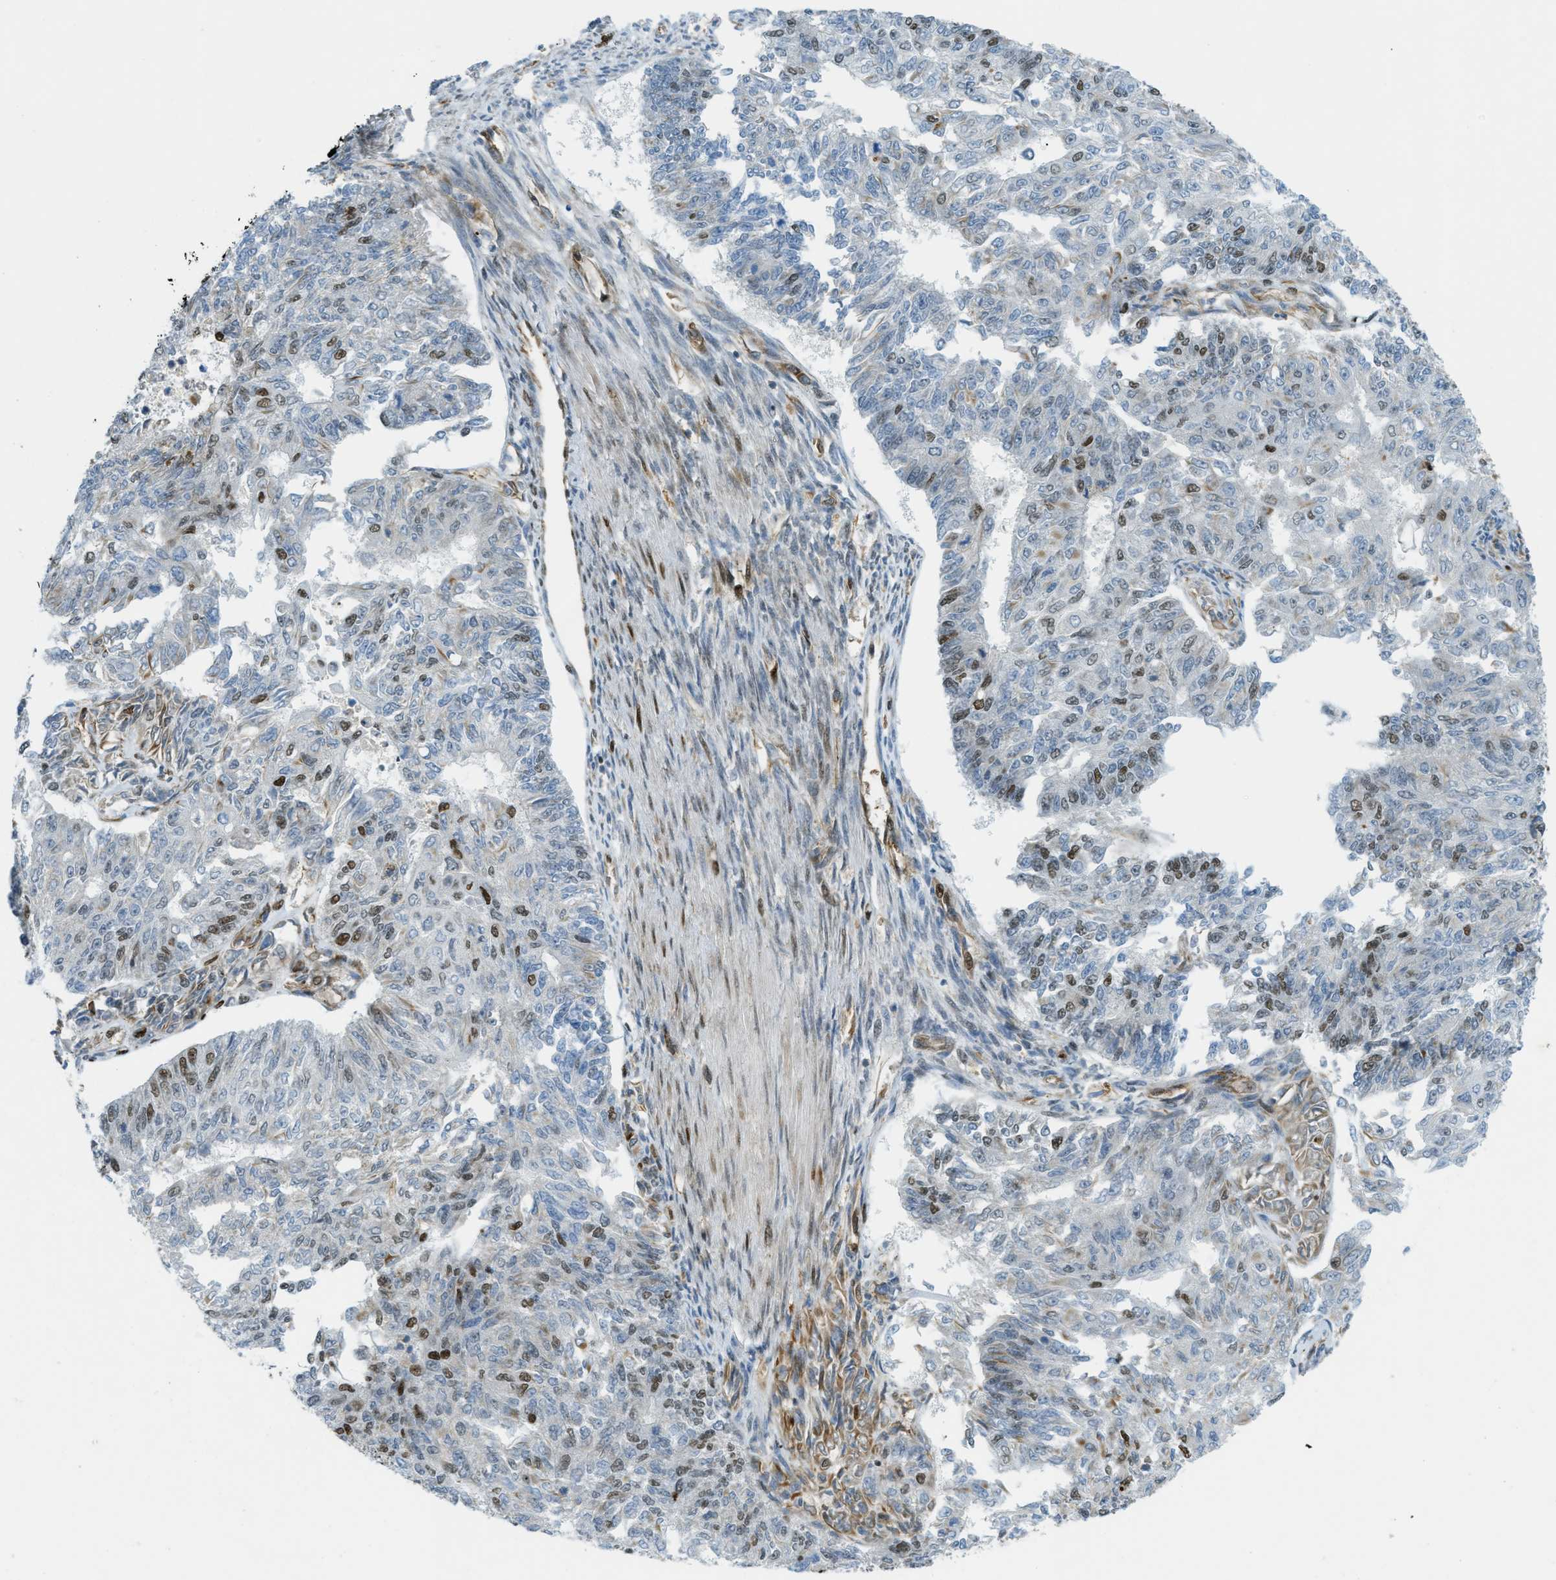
{"staining": {"intensity": "strong", "quantity": "<25%", "location": "nuclear"}, "tissue": "endometrial cancer", "cell_type": "Tumor cells", "image_type": "cancer", "snomed": [{"axis": "morphology", "description": "Adenocarcinoma, NOS"}, {"axis": "topography", "description": "Endometrium"}], "caption": "A brown stain labels strong nuclear staining of a protein in endometrial cancer (adenocarcinoma) tumor cells.", "gene": "ZFR", "patient": {"sex": "female", "age": 32}}